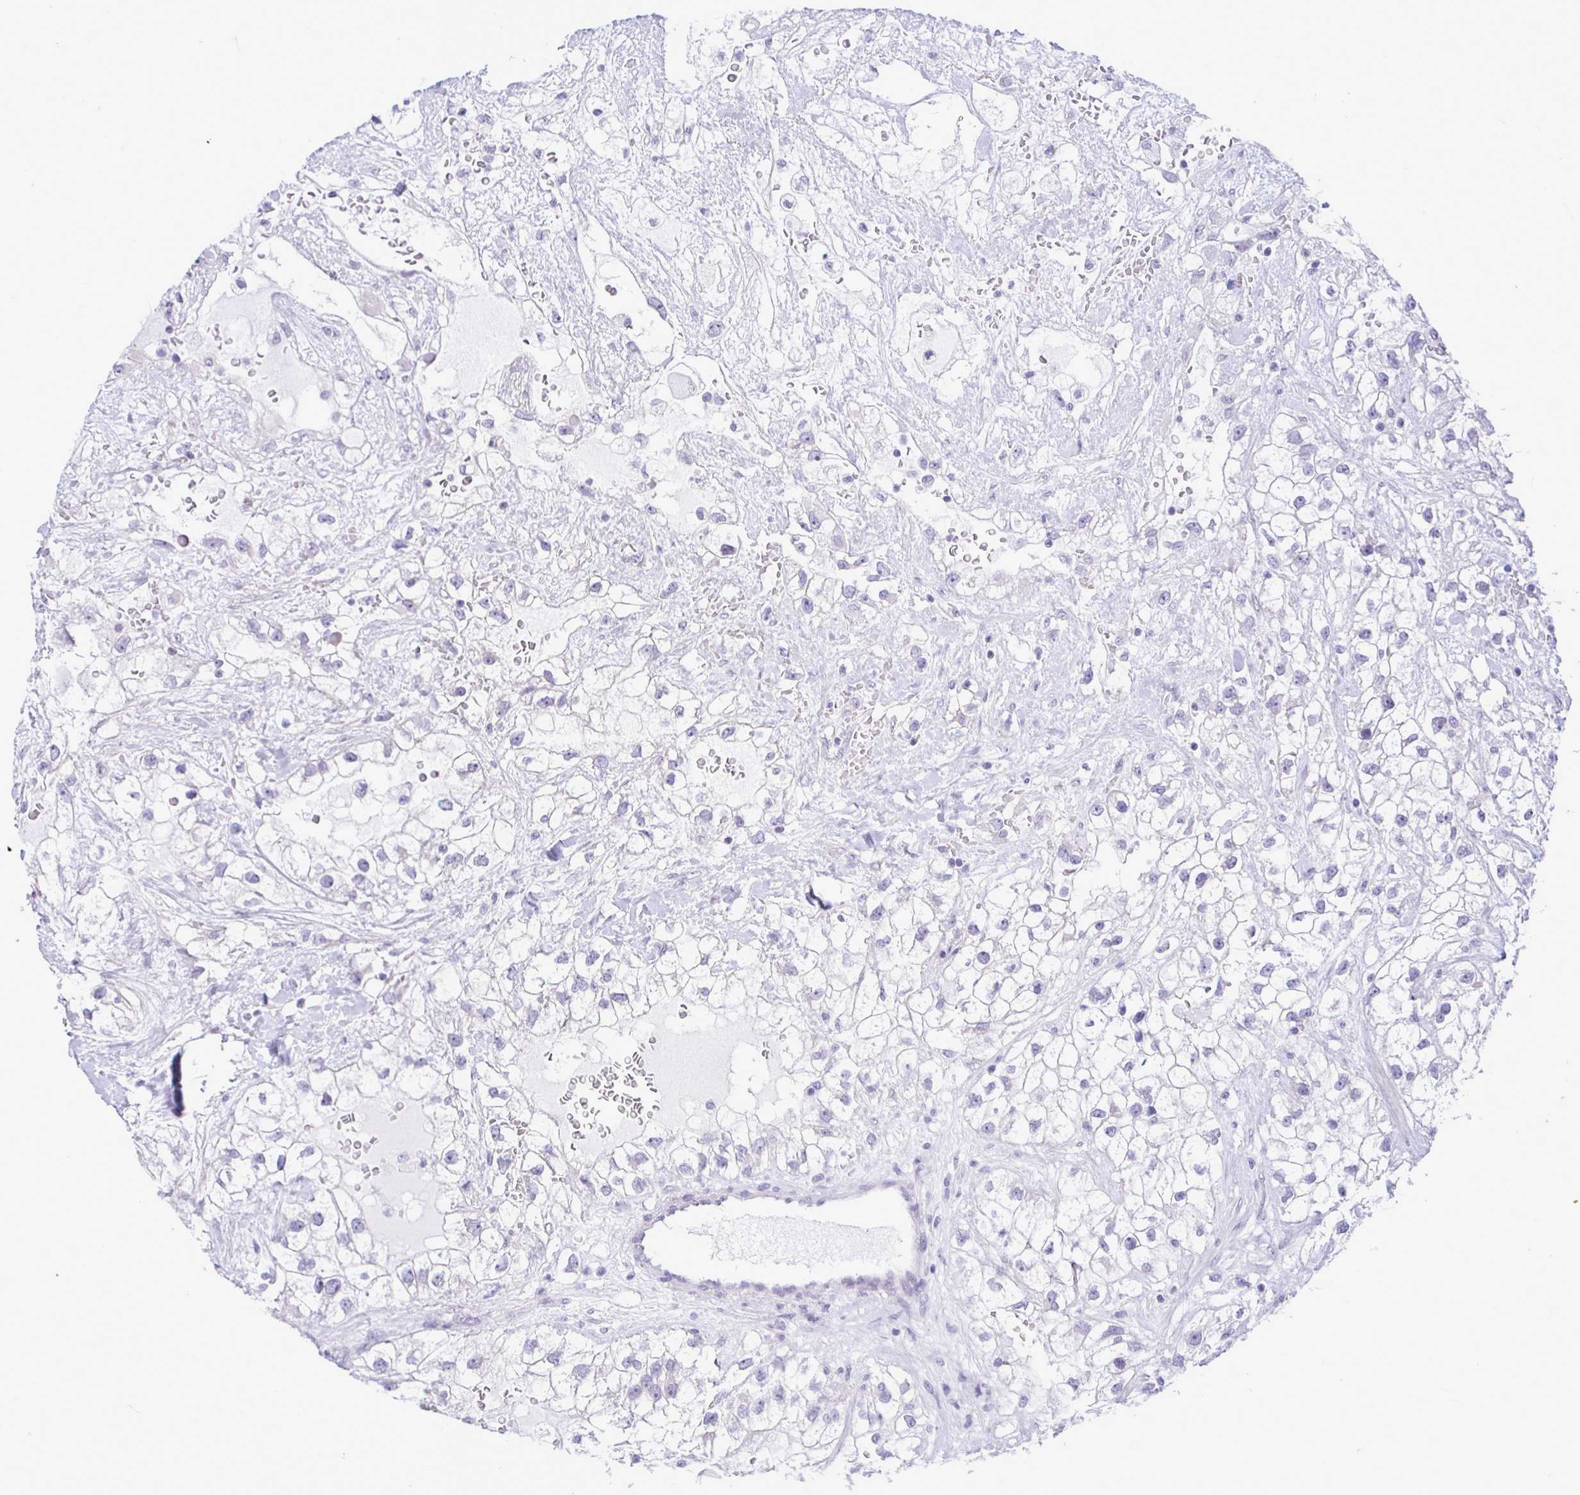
{"staining": {"intensity": "negative", "quantity": "none", "location": "none"}, "tissue": "renal cancer", "cell_type": "Tumor cells", "image_type": "cancer", "snomed": [{"axis": "morphology", "description": "Adenocarcinoma, NOS"}, {"axis": "topography", "description": "Kidney"}], "caption": "Immunohistochemical staining of human renal cancer (adenocarcinoma) shows no significant expression in tumor cells.", "gene": "SLC25A51", "patient": {"sex": "male", "age": 59}}